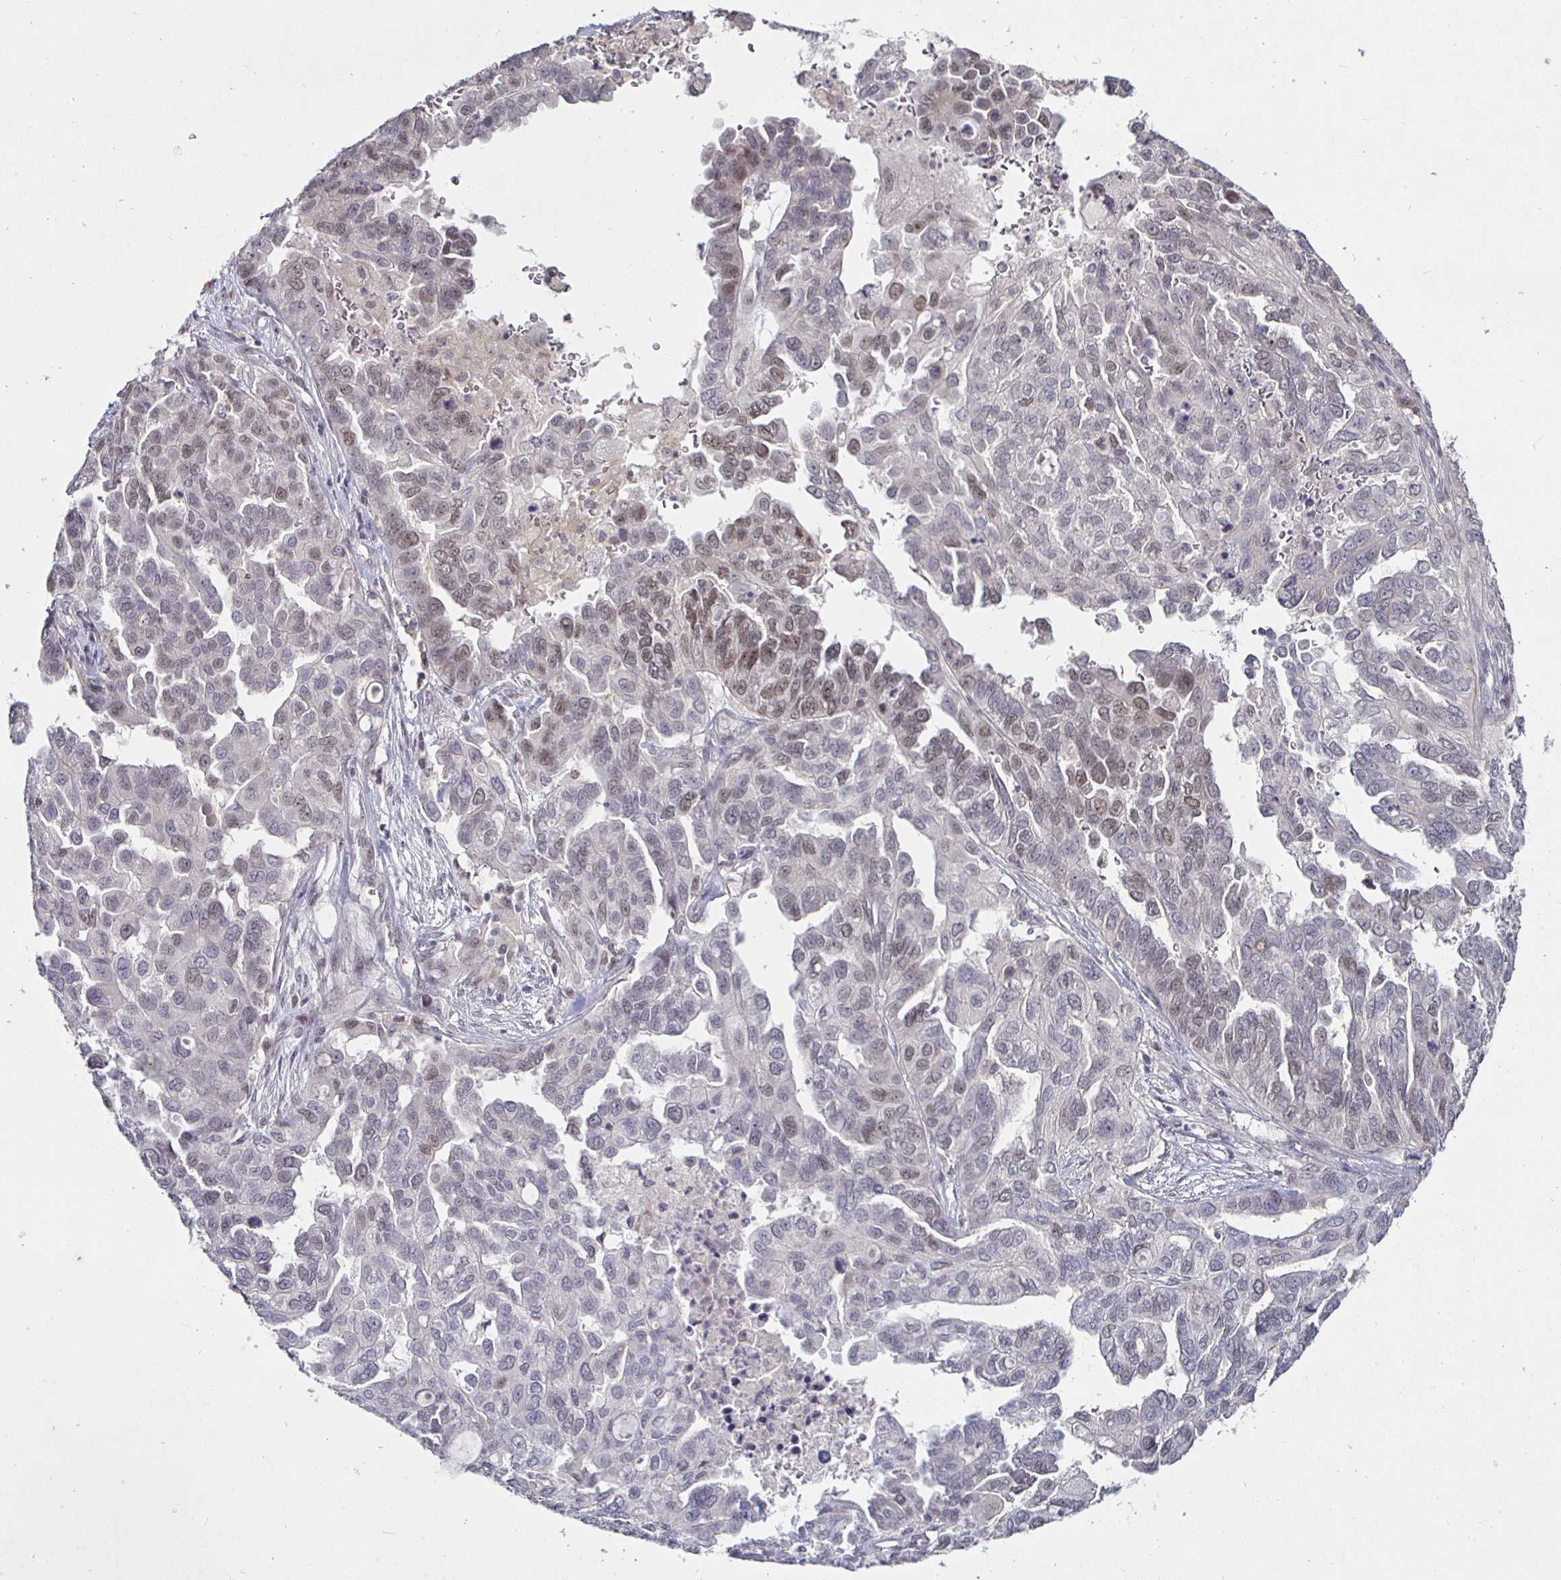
{"staining": {"intensity": "weak", "quantity": "<25%", "location": "nuclear"}, "tissue": "ovarian cancer", "cell_type": "Tumor cells", "image_type": "cancer", "snomed": [{"axis": "morphology", "description": "Cystadenocarcinoma, serous, NOS"}, {"axis": "topography", "description": "Ovary"}], "caption": "DAB (3,3'-diaminobenzidine) immunohistochemical staining of serous cystadenocarcinoma (ovarian) exhibits no significant positivity in tumor cells.", "gene": "MLH1", "patient": {"sex": "female", "age": 53}}